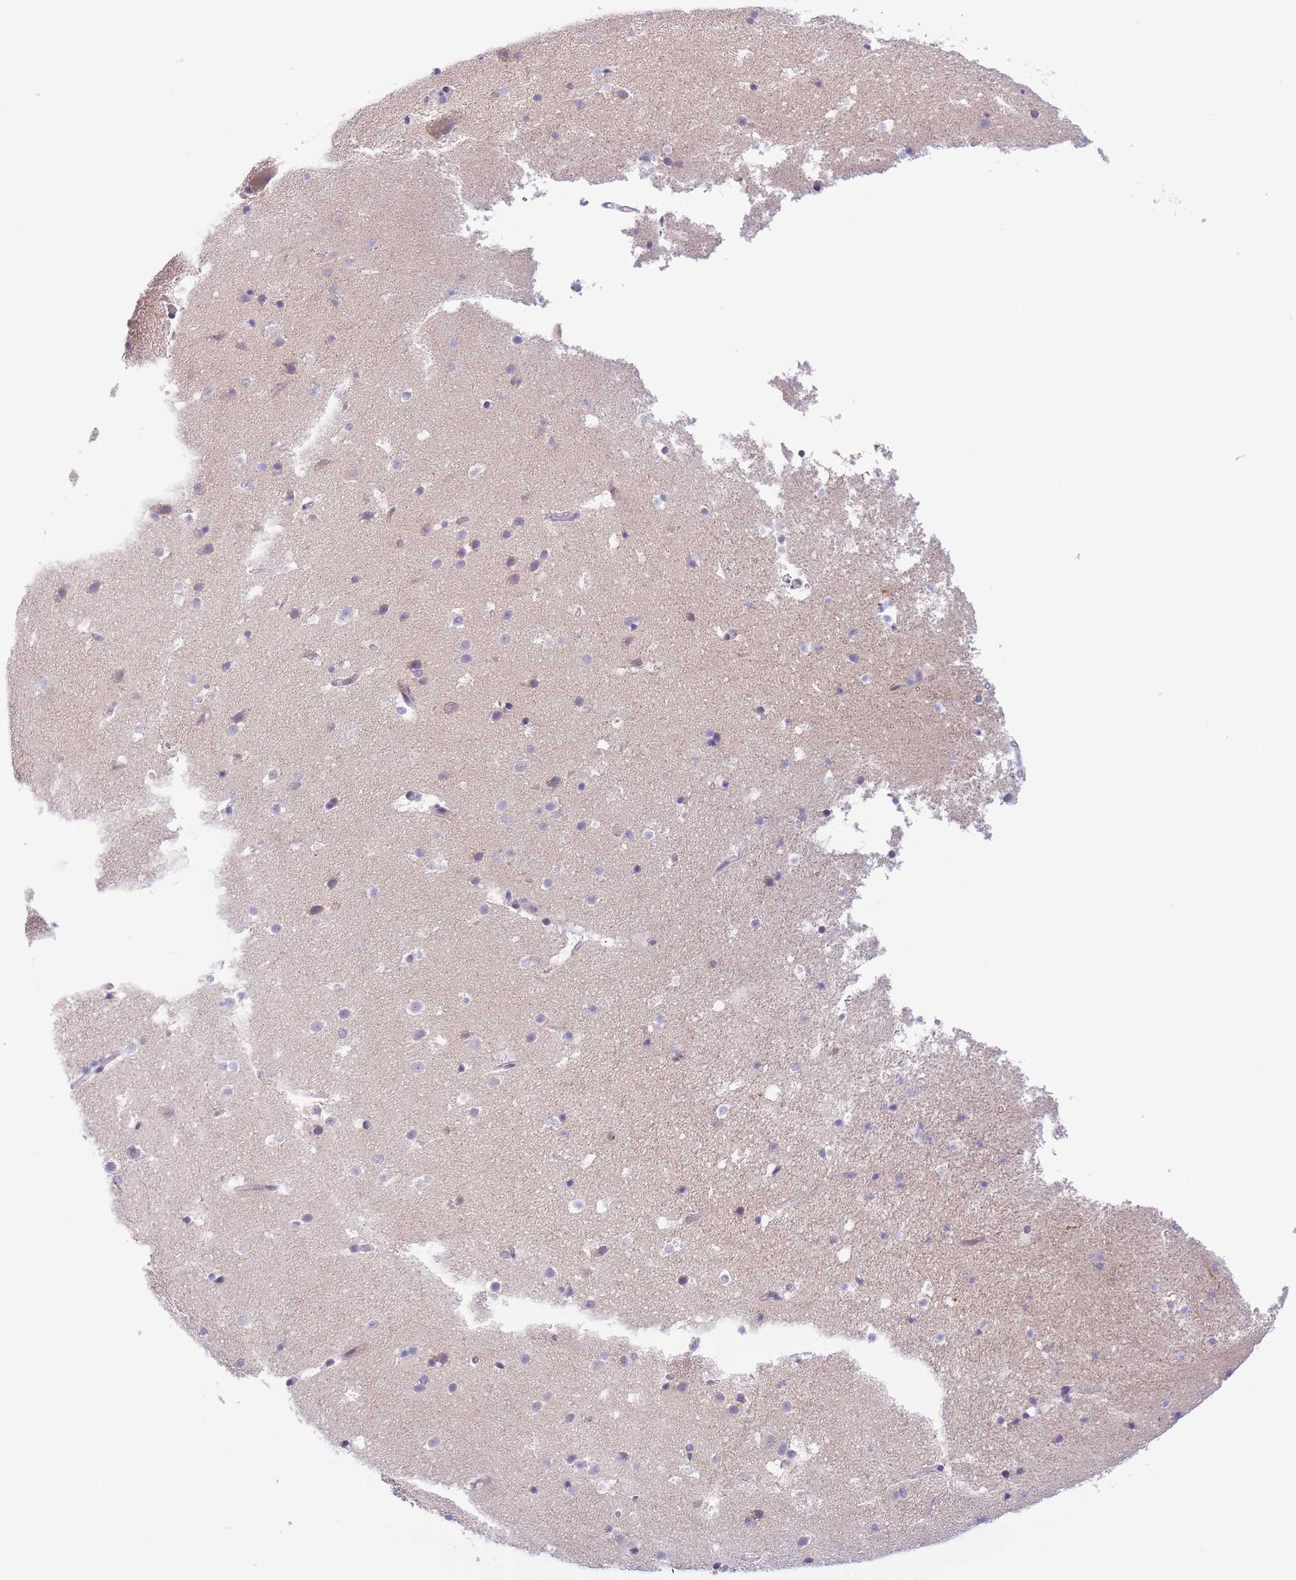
{"staining": {"intensity": "negative", "quantity": "none", "location": "none"}, "tissue": "hippocampus", "cell_type": "Glial cells", "image_type": "normal", "snomed": [{"axis": "morphology", "description": "Normal tissue, NOS"}, {"axis": "topography", "description": "Hippocampus"}], "caption": "IHC of benign hippocampus demonstrates no expression in glial cells. (Stains: DAB IHC with hematoxylin counter stain, Microscopy: brightfield microscopy at high magnification).", "gene": "C9orf152", "patient": {"sex": "male", "age": 37}}